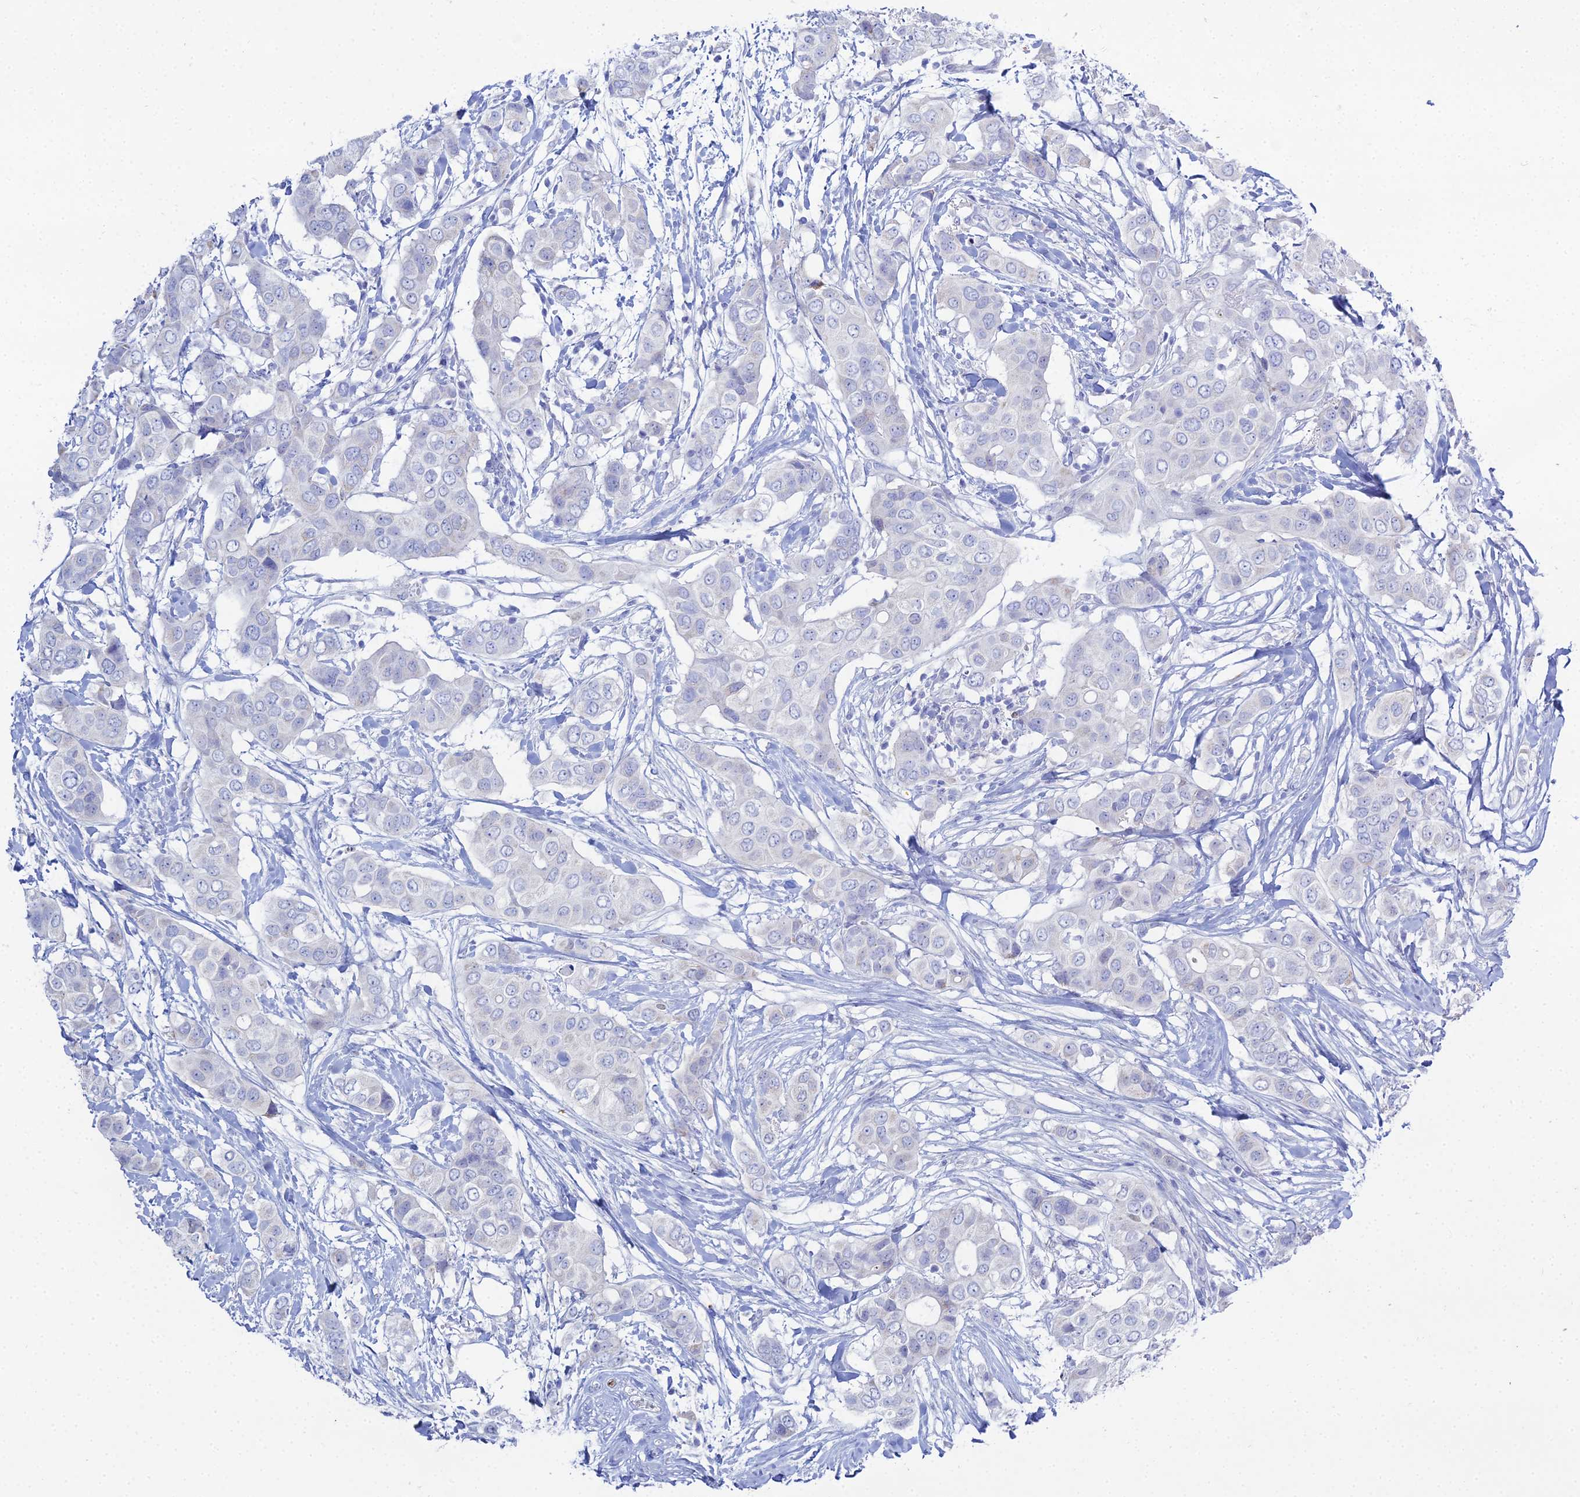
{"staining": {"intensity": "negative", "quantity": "none", "location": "none"}, "tissue": "breast cancer", "cell_type": "Tumor cells", "image_type": "cancer", "snomed": [{"axis": "morphology", "description": "Lobular carcinoma"}, {"axis": "topography", "description": "Breast"}], "caption": "Immunohistochemical staining of human lobular carcinoma (breast) displays no significant expression in tumor cells.", "gene": "DHX34", "patient": {"sex": "female", "age": 51}}